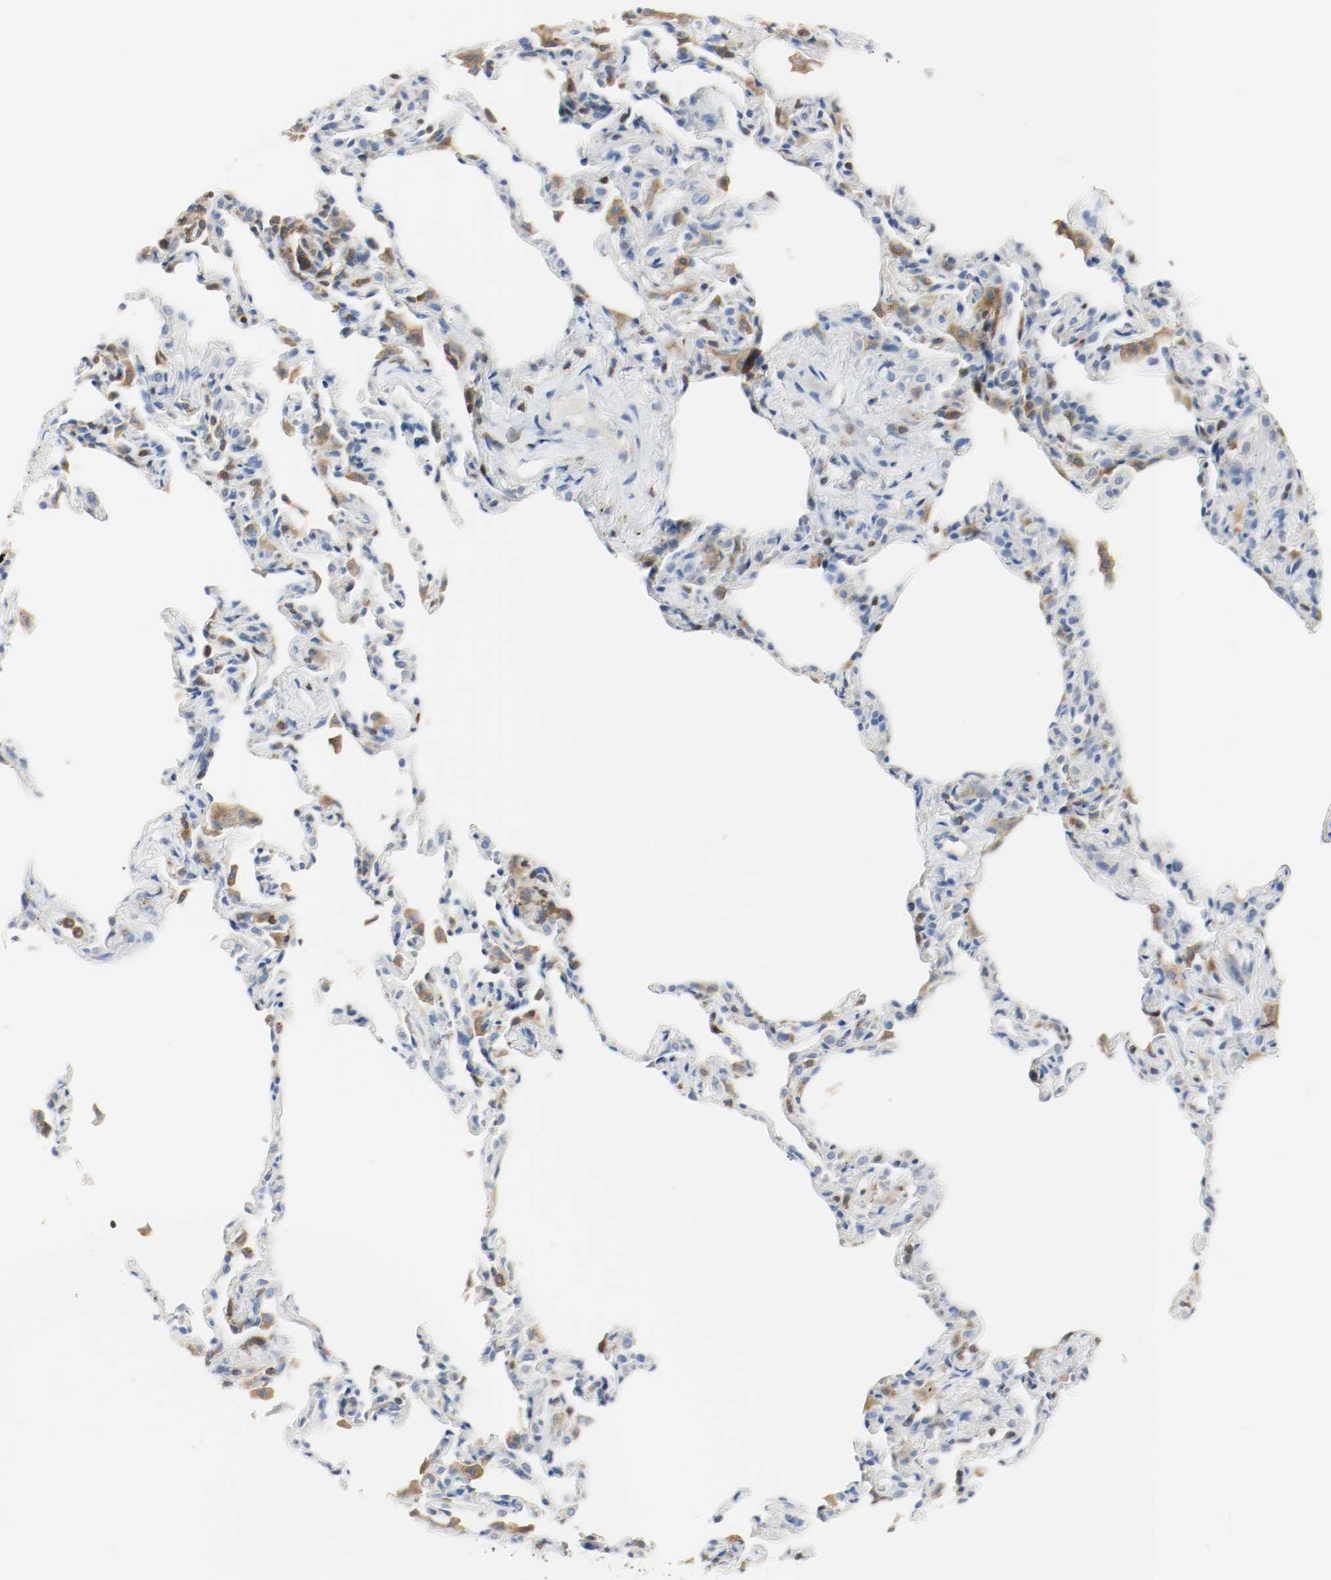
{"staining": {"intensity": "negative", "quantity": "none", "location": "none"}, "tissue": "bronchus", "cell_type": "Respiratory epithelial cells", "image_type": "normal", "snomed": [{"axis": "morphology", "description": "Normal tissue, NOS"}, {"axis": "topography", "description": "Lung"}], "caption": "DAB immunohistochemical staining of benign human bronchus exhibits no significant expression in respiratory epithelial cells. (DAB (3,3'-diaminobenzidine) immunohistochemistry (IHC), high magnification).", "gene": "ARPC1B", "patient": {"sex": "male", "age": 64}}